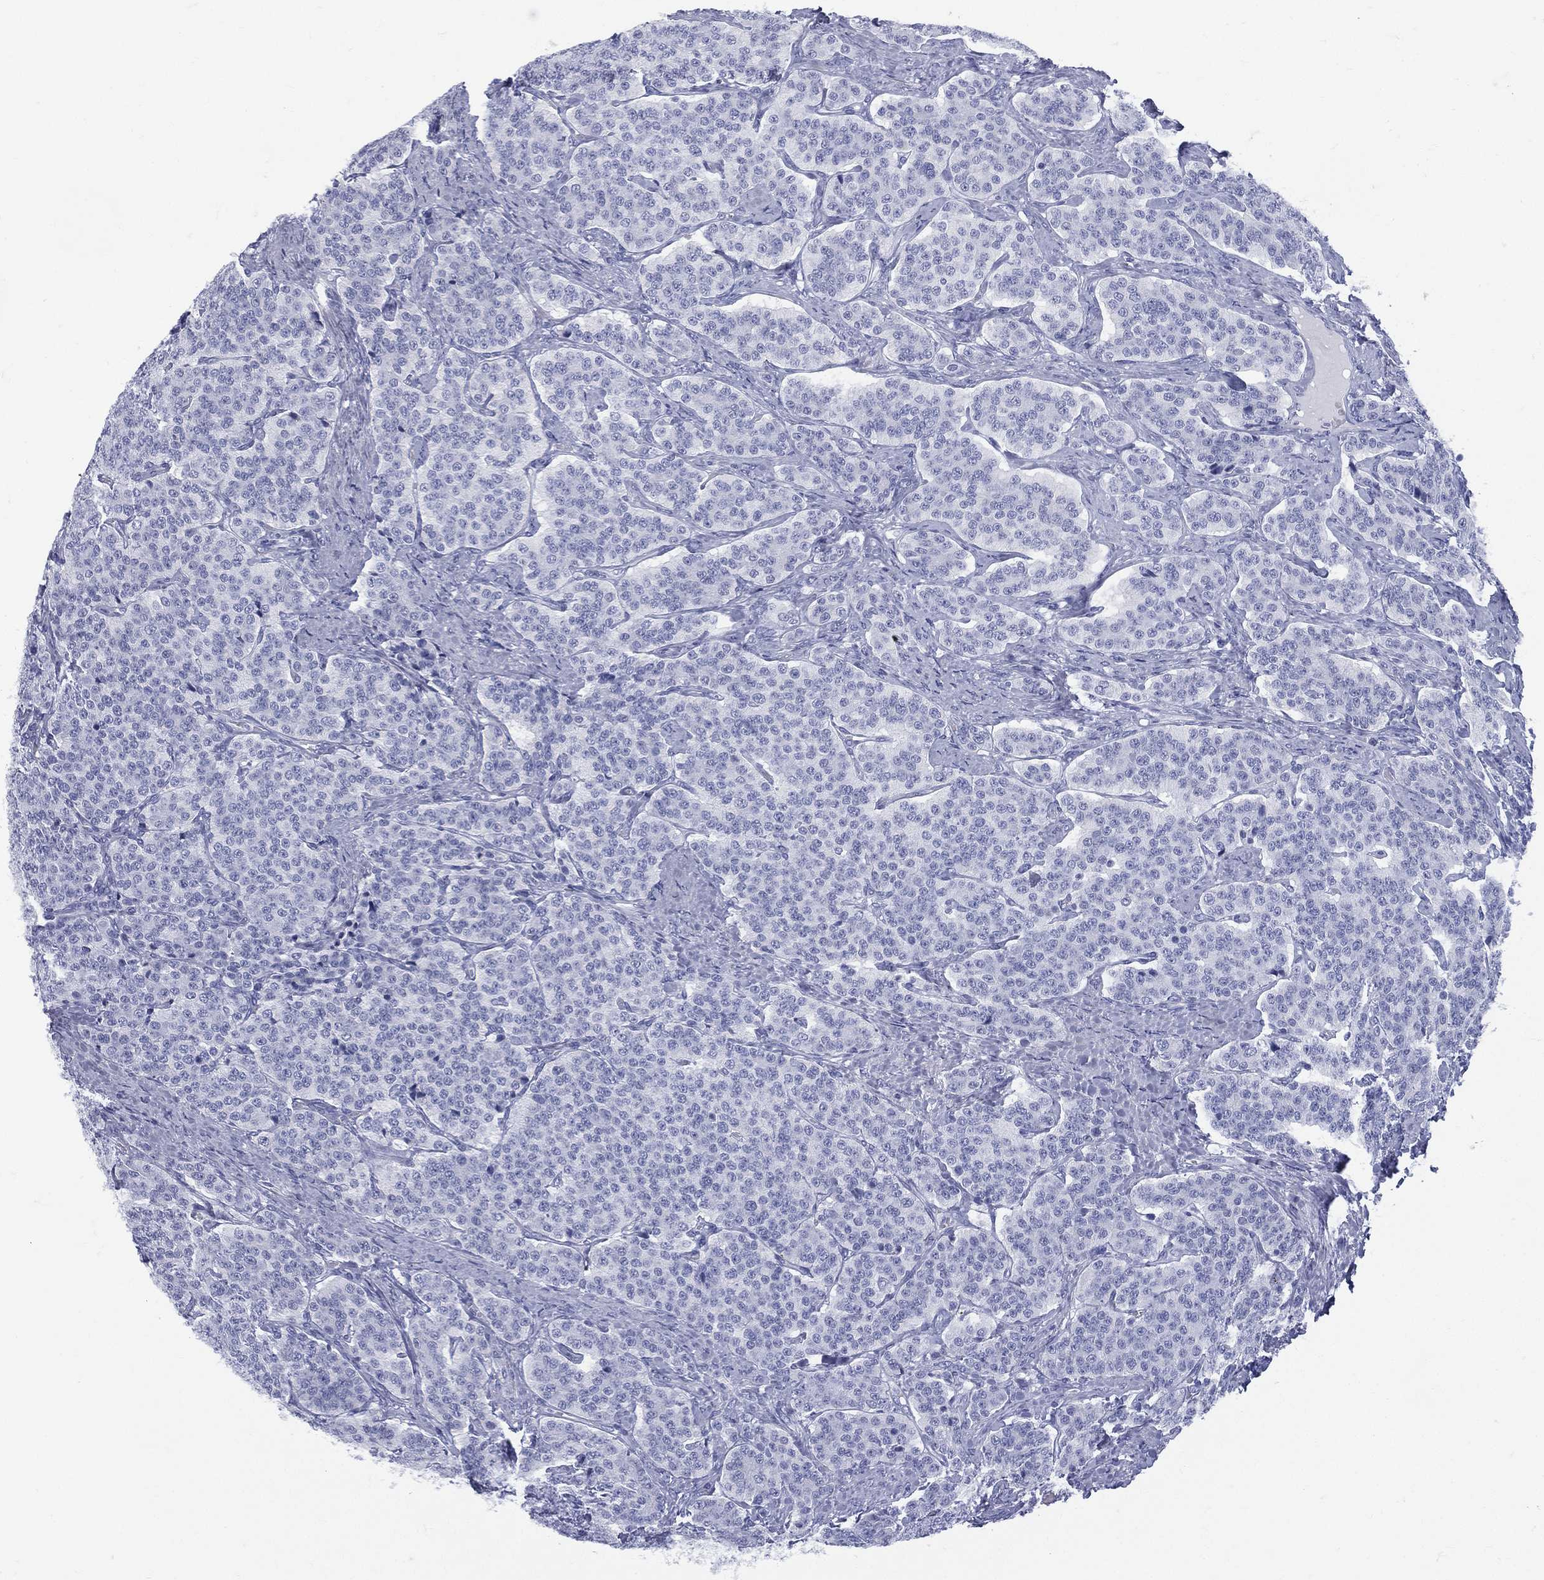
{"staining": {"intensity": "negative", "quantity": "none", "location": "none"}, "tissue": "carcinoid", "cell_type": "Tumor cells", "image_type": "cancer", "snomed": [{"axis": "morphology", "description": "Carcinoid, malignant, NOS"}, {"axis": "topography", "description": "Small intestine"}], "caption": "Immunohistochemistry photomicrograph of human carcinoid stained for a protein (brown), which demonstrates no expression in tumor cells.", "gene": "ETNPPL", "patient": {"sex": "female", "age": 58}}